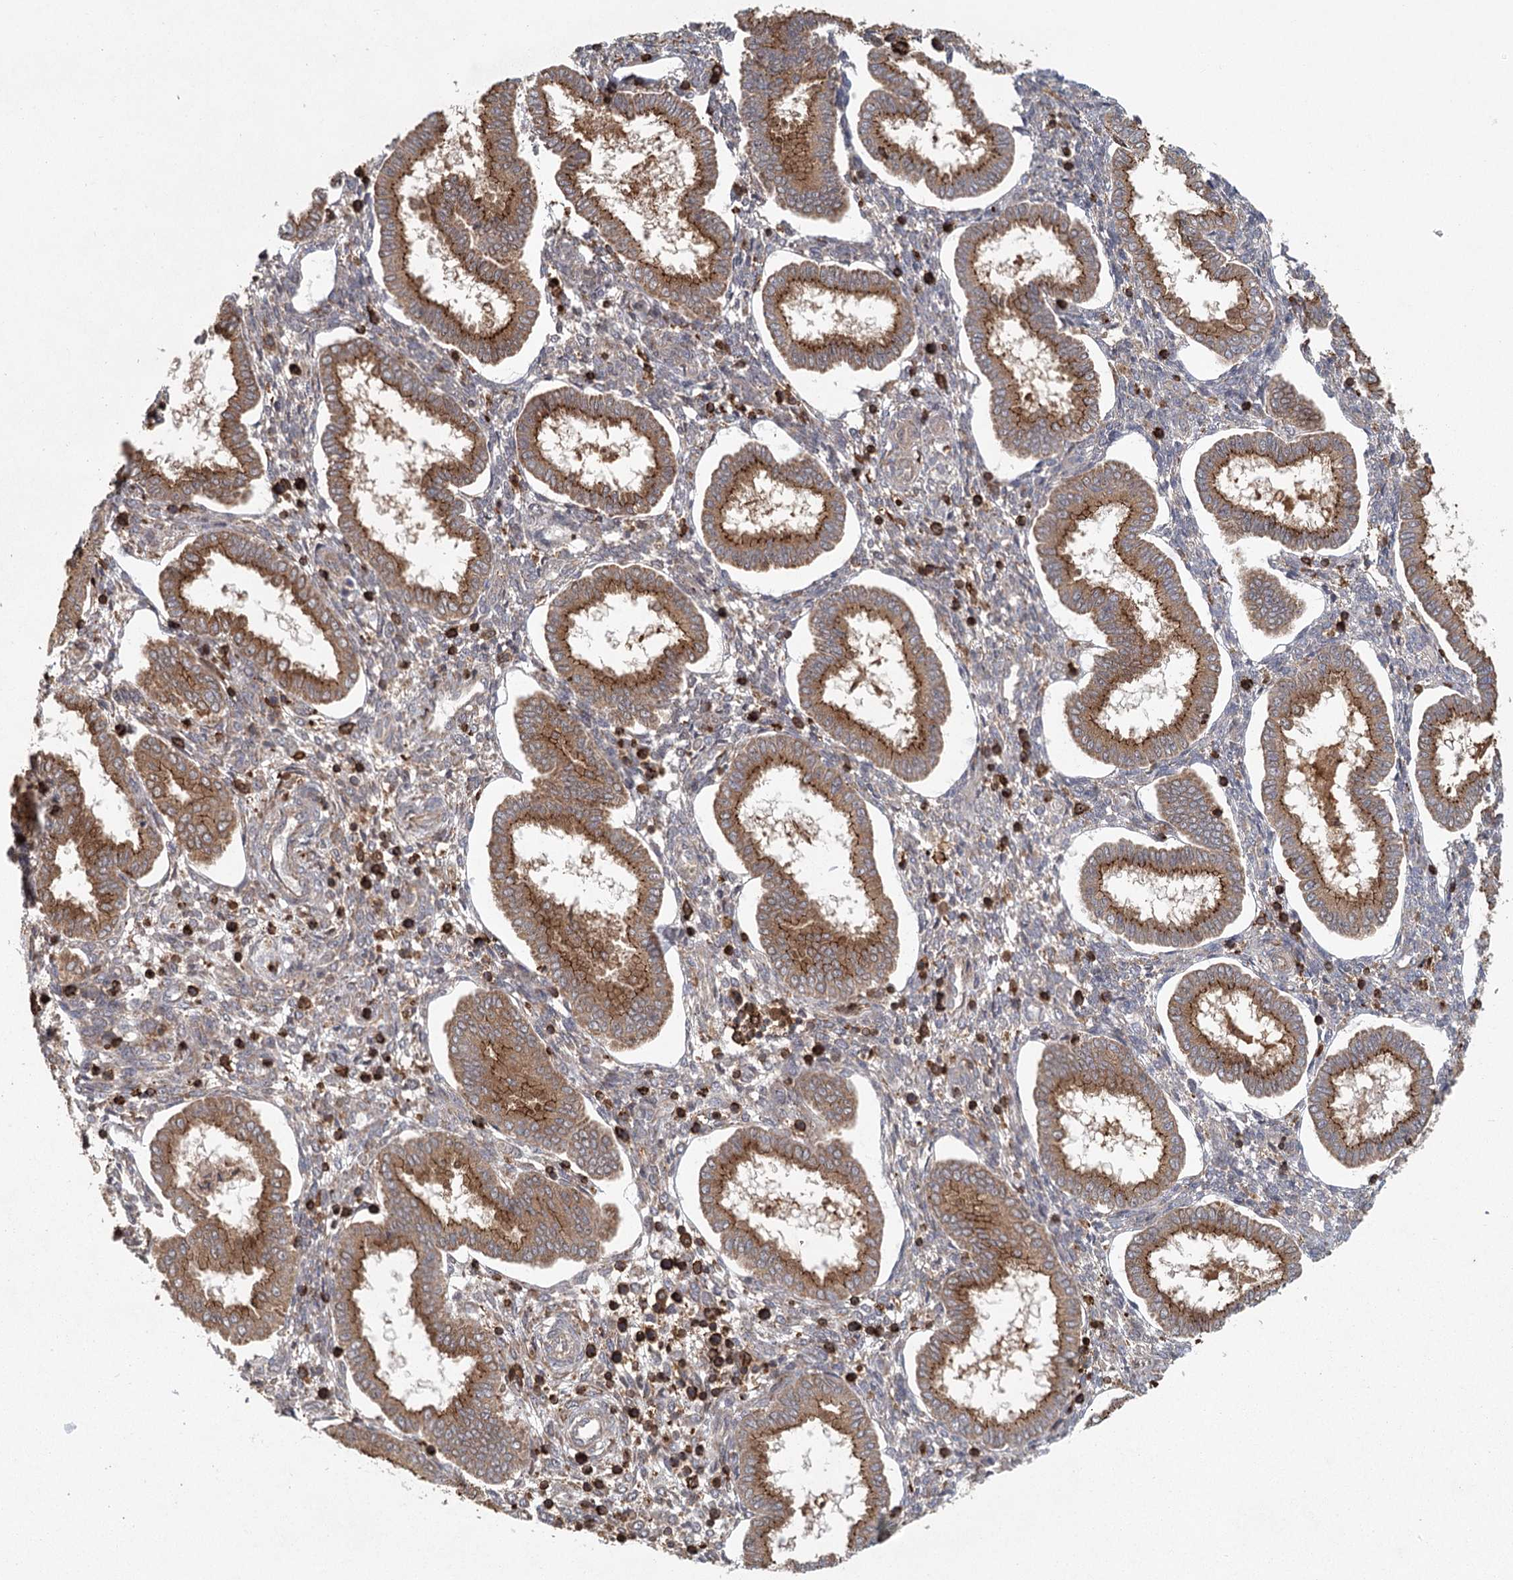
{"staining": {"intensity": "negative", "quantity": "none", "location": "none"}, "tissue": "endometrium", "cell_type": "Cells in endometrial stroma", "image_type": "normal", "snomed": [{"axis": "morphology", "description": "Normal tissue, NOS"}, {"axis": "topography", "description": "Endometrium"}], "caption": "This is a image of immunohistochemistry (IHC) staining of normal endometrium, which shows no positivity in cells in endometrial stroma. (Brightfield microscopy of DAB (3,3'-diaminobenzidine) immunohistochemistry at high magnification).", "gene": "PLEKHA7", "patient": {"sex": "female", "age": 24}}